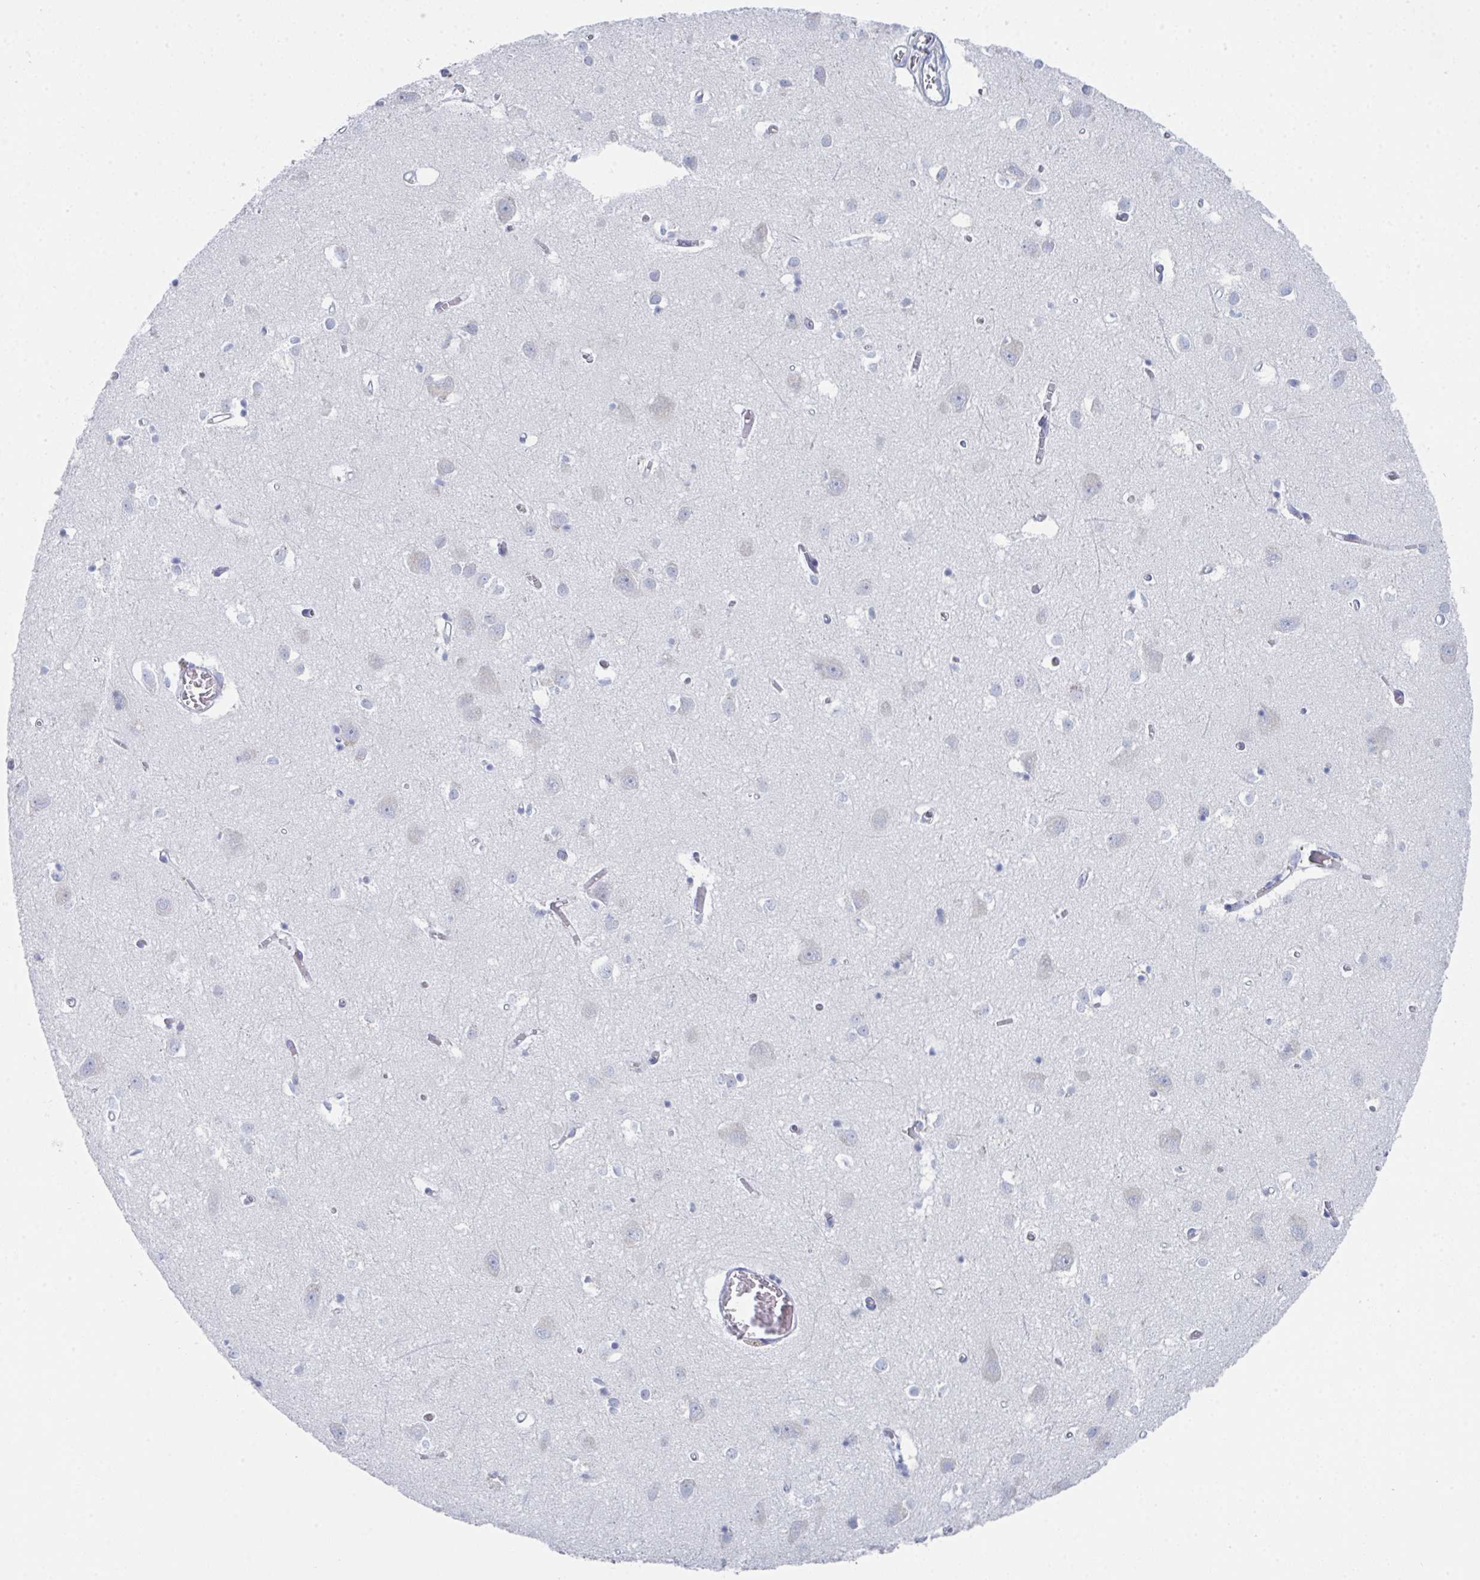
{"staining": {"intensity": "negative", "quantity": "none", "location": "none"}, "tissue": "cerebral cortex", "cell_type": "Endothelial cells", "image_type": "normal", "snomed": [{"axis": "morphology", "description": "Normal tissue, NOS"}, {"axis": "topography", "description": "Cerebral cortex"}], "caption": "Immunohistochemistry of benign human cerebral cortex demonstrates no positivity in endothelial cells.", "gene": "ZNF684", "patient": {"sex": "male", "age": 70}}